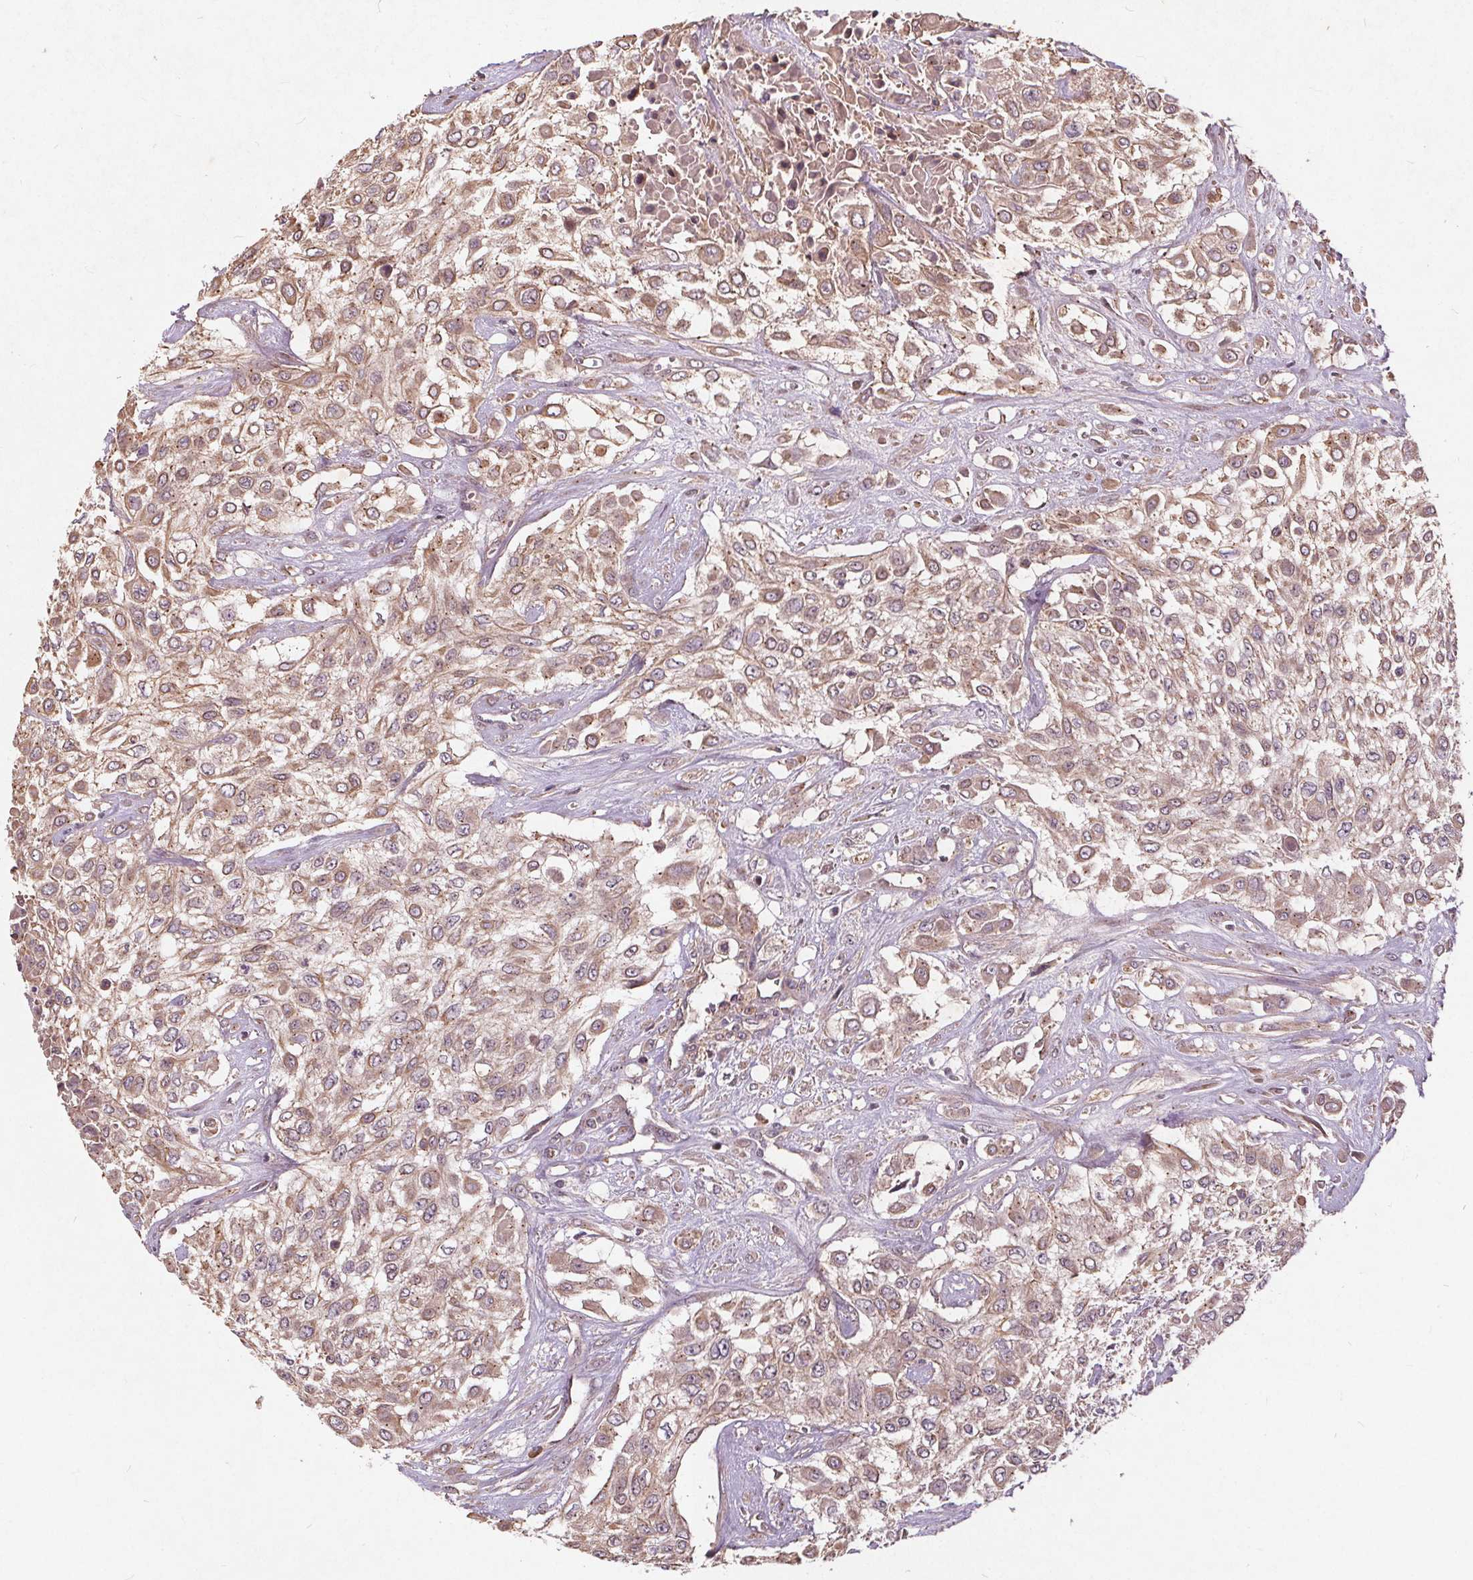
{"staining": {"intensity": "weak", "quantity": ">75%", "location": "cytoplasmic/membranous"}, "tissue": "urothelial cancer", "cell_type": "Tumor cells", "image_type": "cancer", "snomed": [{"axis": "morphology", "description": "Urothelial carcinoma, High grade"}, {"axis": "topography", "description": "Urinary bladder"}], "caption": "Protein expression analysis of human urothelial carcinoma (high-grade) reveals weak cytoplasmic/membranous expression in about >75% of tumor cells.", "gene": "CSNK1G2", "patient": {"sex": "male", "age": 57}}